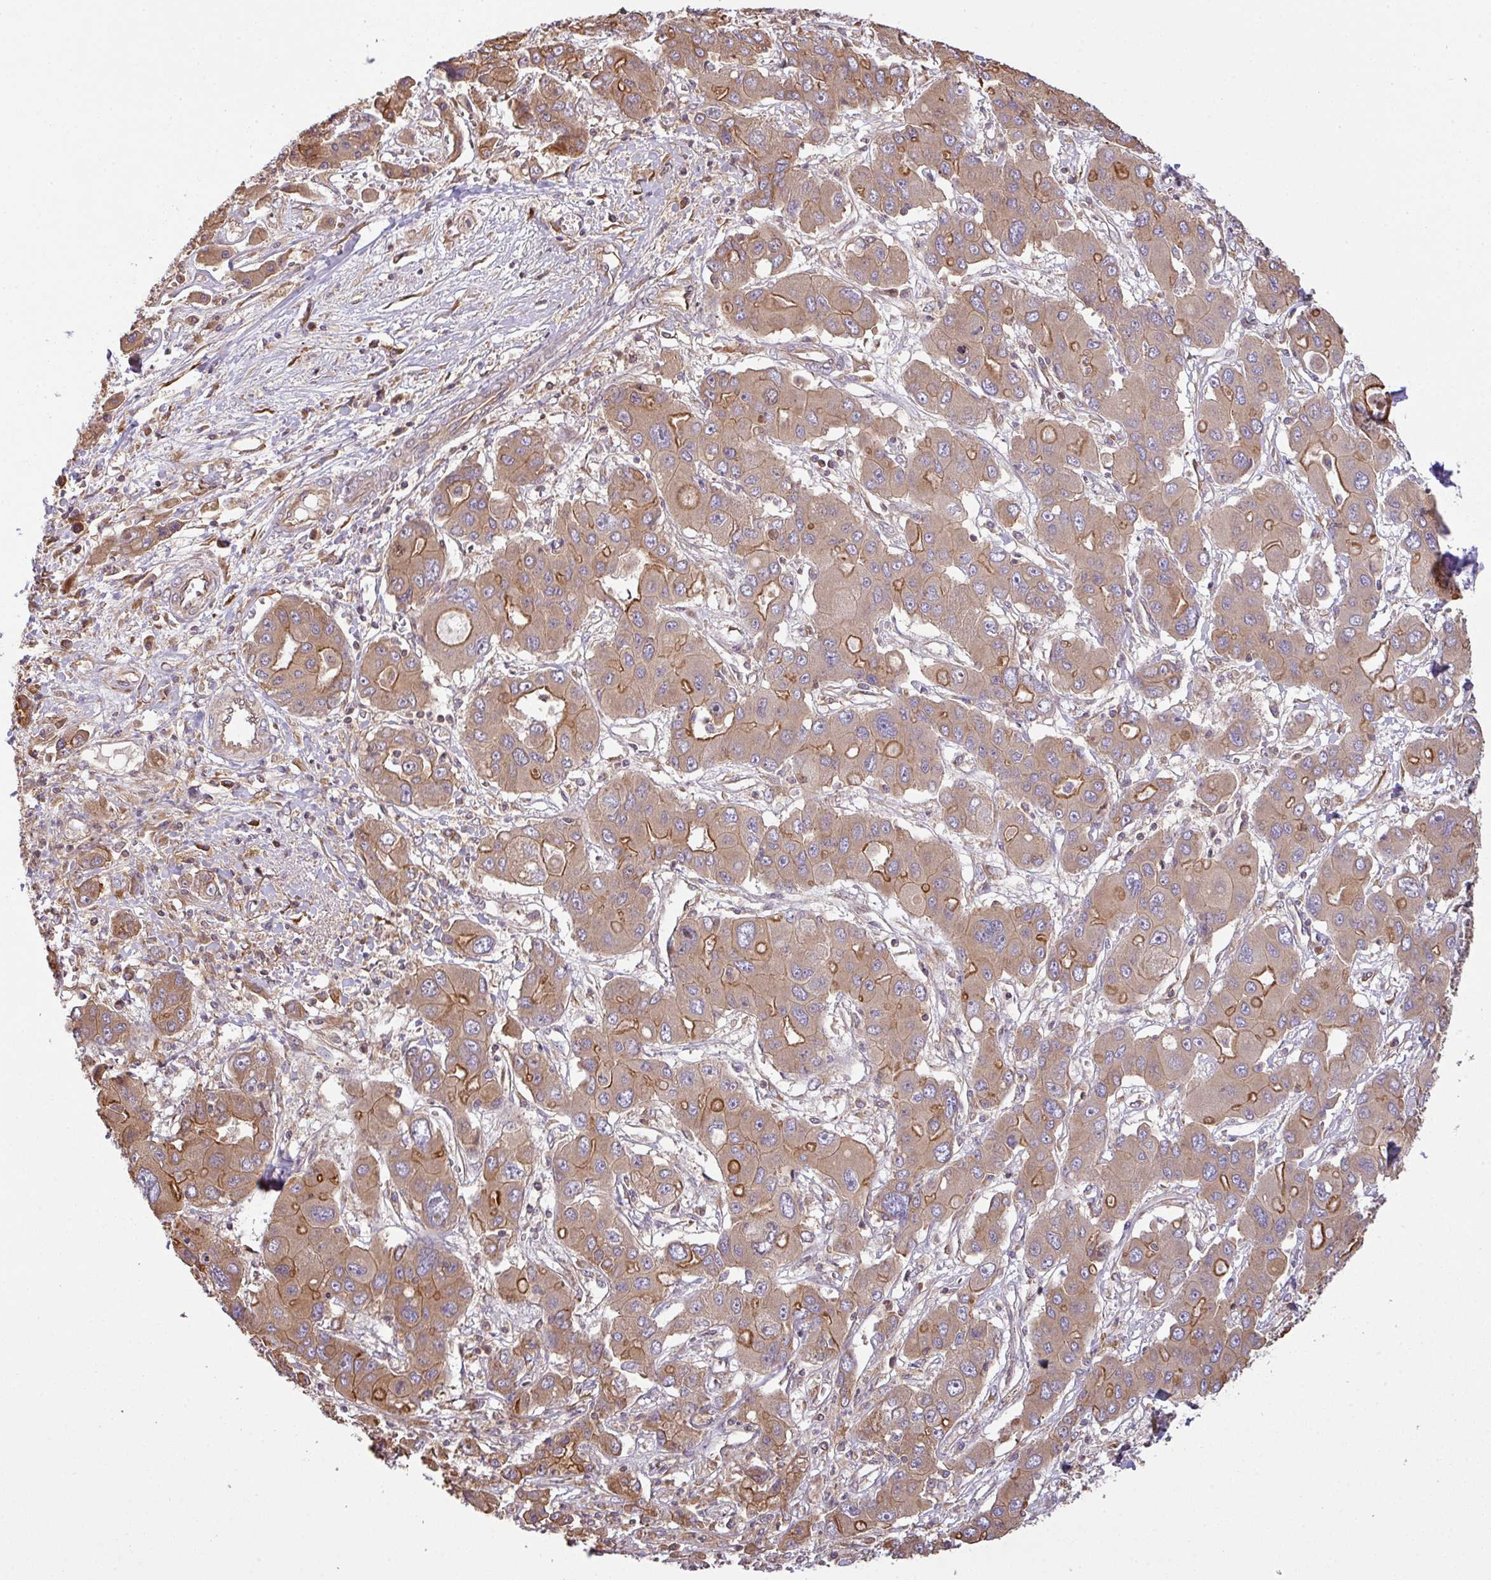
{"staining": {"intensity": "moderate", "quantity": ">75%", "location": "cytoplasmic/membranous"}, "tissue": "liver cancer", "cell_type": "Tumor cells", "image_type": "cancer", "snomed": [{"axis": "morphology", "description": "Cholangiocarcinoma"}, {"axis": "topography", "description": "Liver"}], "caption": "Immunohistochemical staining of human liver cancer (cholangiocarcinoma) exhibits medium levels of moderate cytoplasmic/membranous positivity in about >75% of tumor cells. The staining was performed using DAB to visualize the protein expression in brown, while the nuclei were stained in blue with hematoxylin (Magnification: 20x).", "gene": "VENTX", "patient": {"sex": "male", "age": 67}}